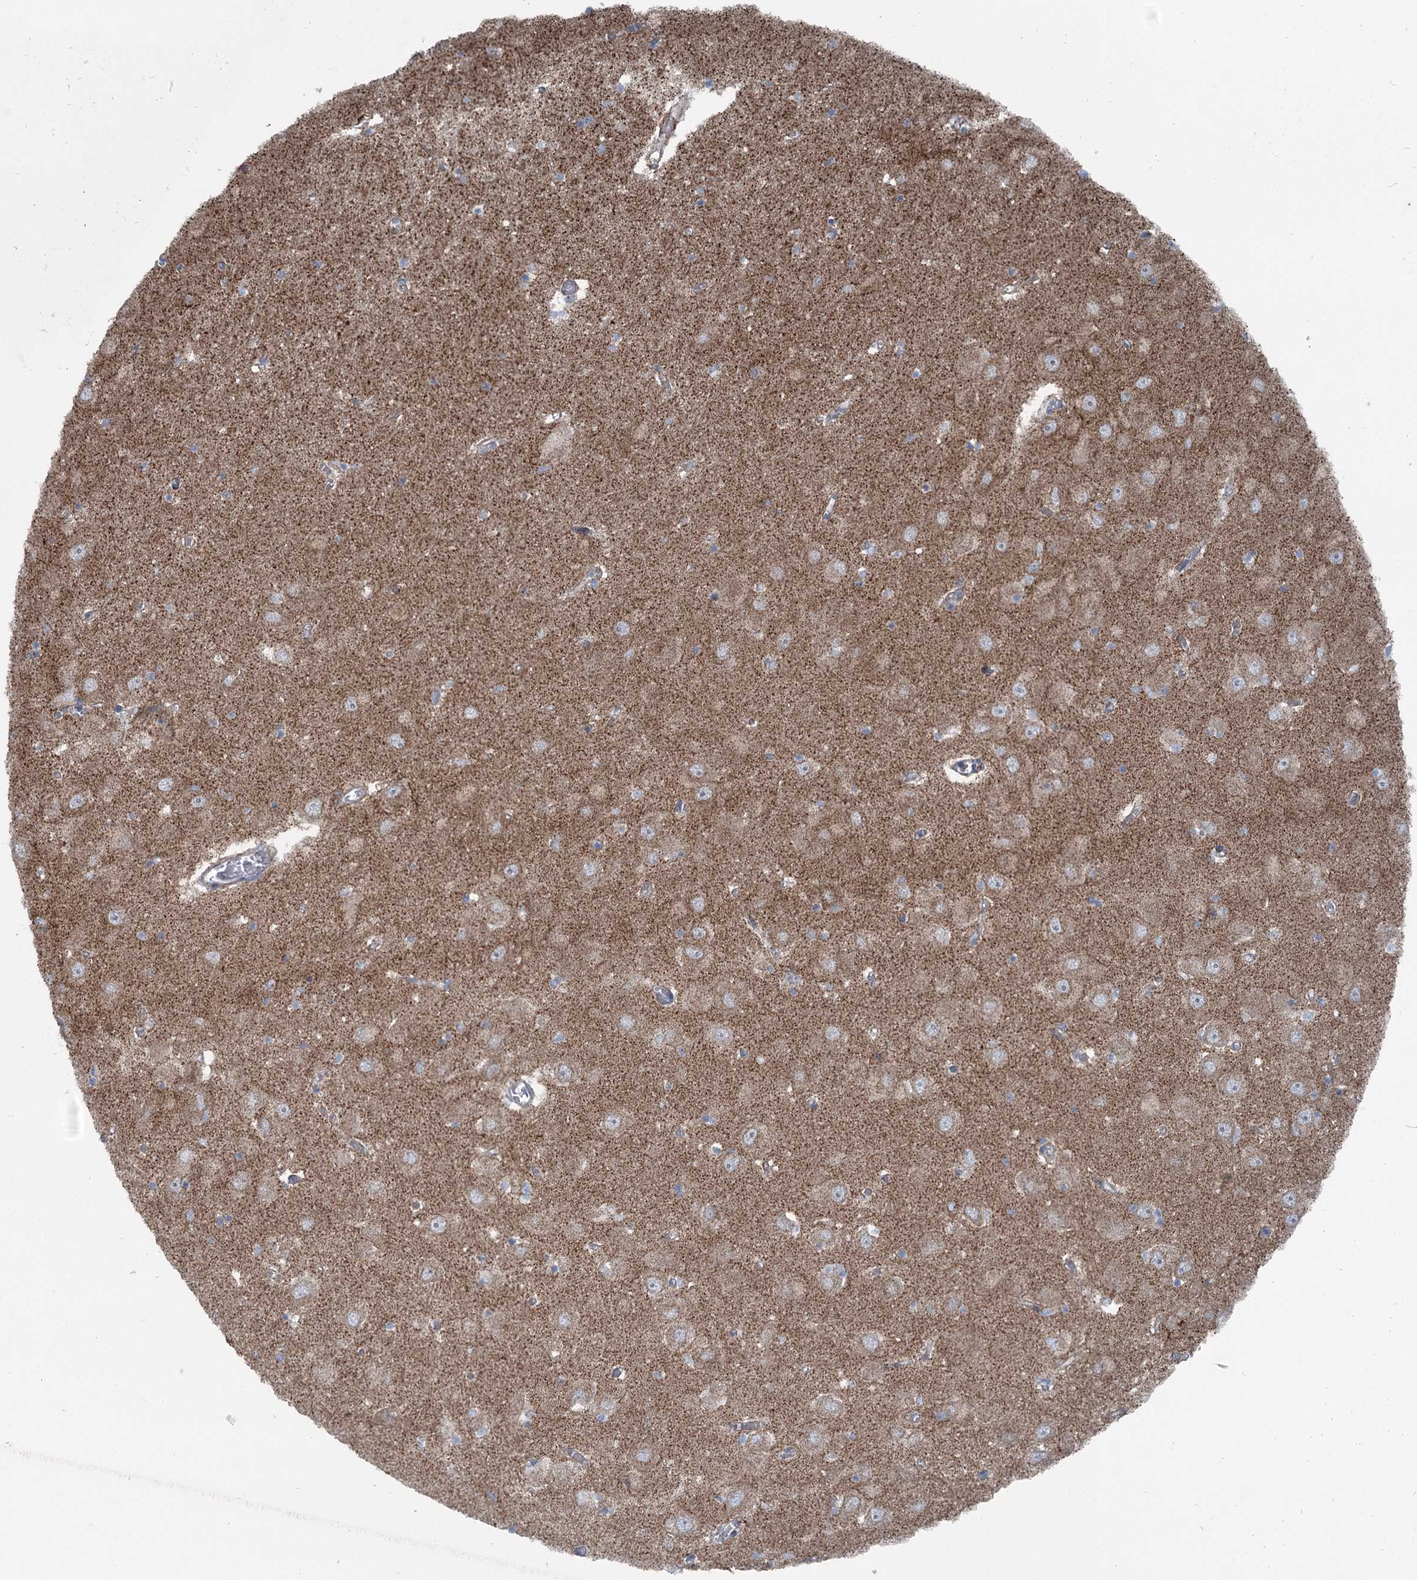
{"staining": {"intensity": "moderate", "quantity": "<25%", "location": "cytoplasmic/membranous"}, "tissue": "hippocampus", "cell_type": "Glial cells", "image_type": "normal", "snomed": [{"axis": "morphology", "description": "Normal tissue, NOS"}, {"axis": "topography", "description": "Hippocampus"}], "caption": "Immunohistochemistry (IHC) (DAB) staining of benign hippocampus exhibits moderate cytoplasmic/membranous protein positivity in about <25% of glial cells. (DAB = brown stain, brightfield microscopy at high magnification).", "gene": "MARK2", "patient": {"sex": "male", "age": 70}}